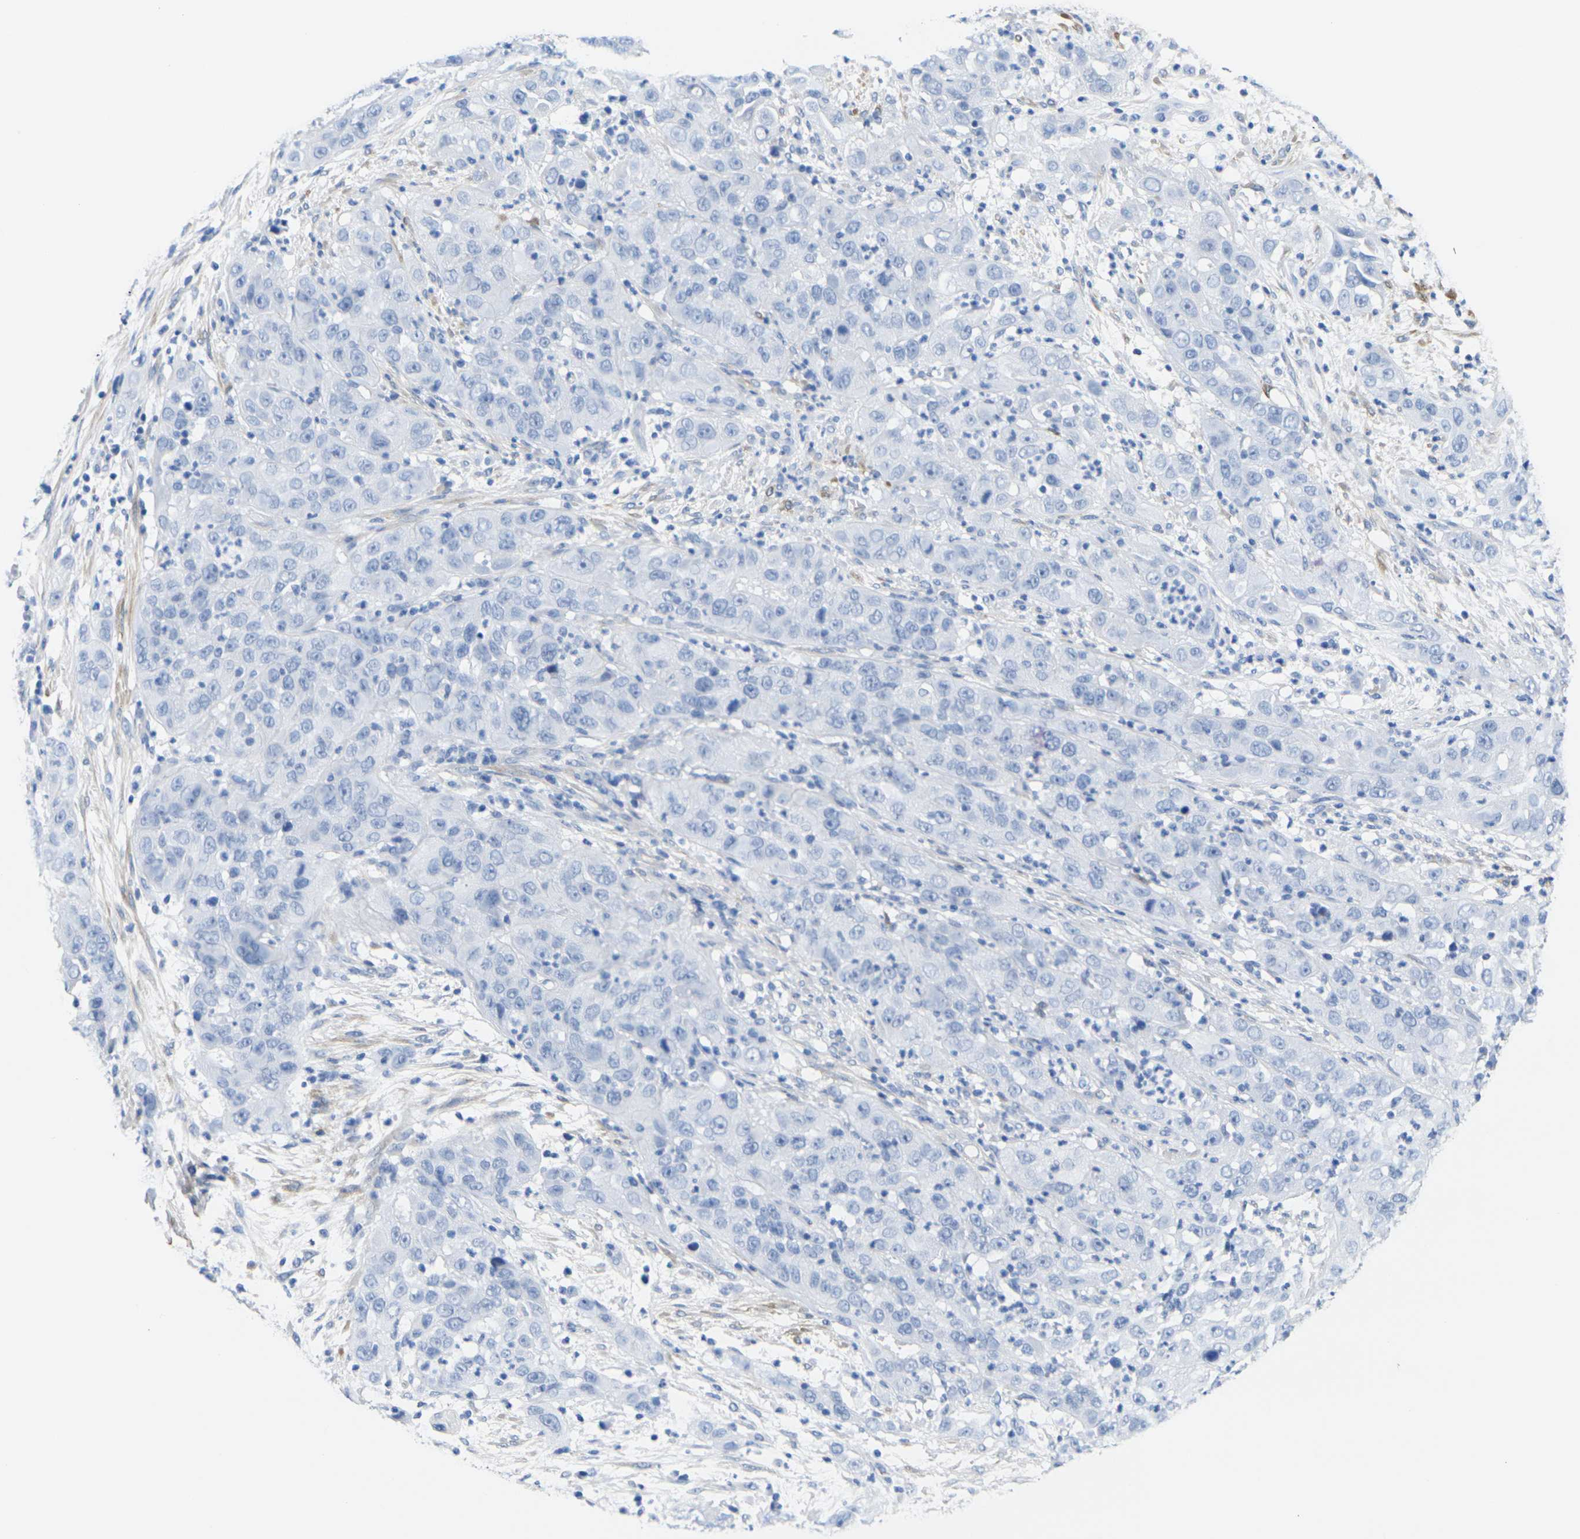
{"staining": {"intensity": "negative", "quantity": "none", "location": "none"}, "tissue": "cervical cancer", "cell_type": "Tumor cells", "image_type": "cancer", "snomed": [{"axis": "morphology", "description": "Squamous cell carcinoma, NOS"}, {"axis": "topography", "description": "Cervix"}], "caption": "Immunohistochemical staining of human cervical cancer shows no significant expression in tumor cells.", "gene": "CNN1", "patient": {"sex": "female", "age": 32}}